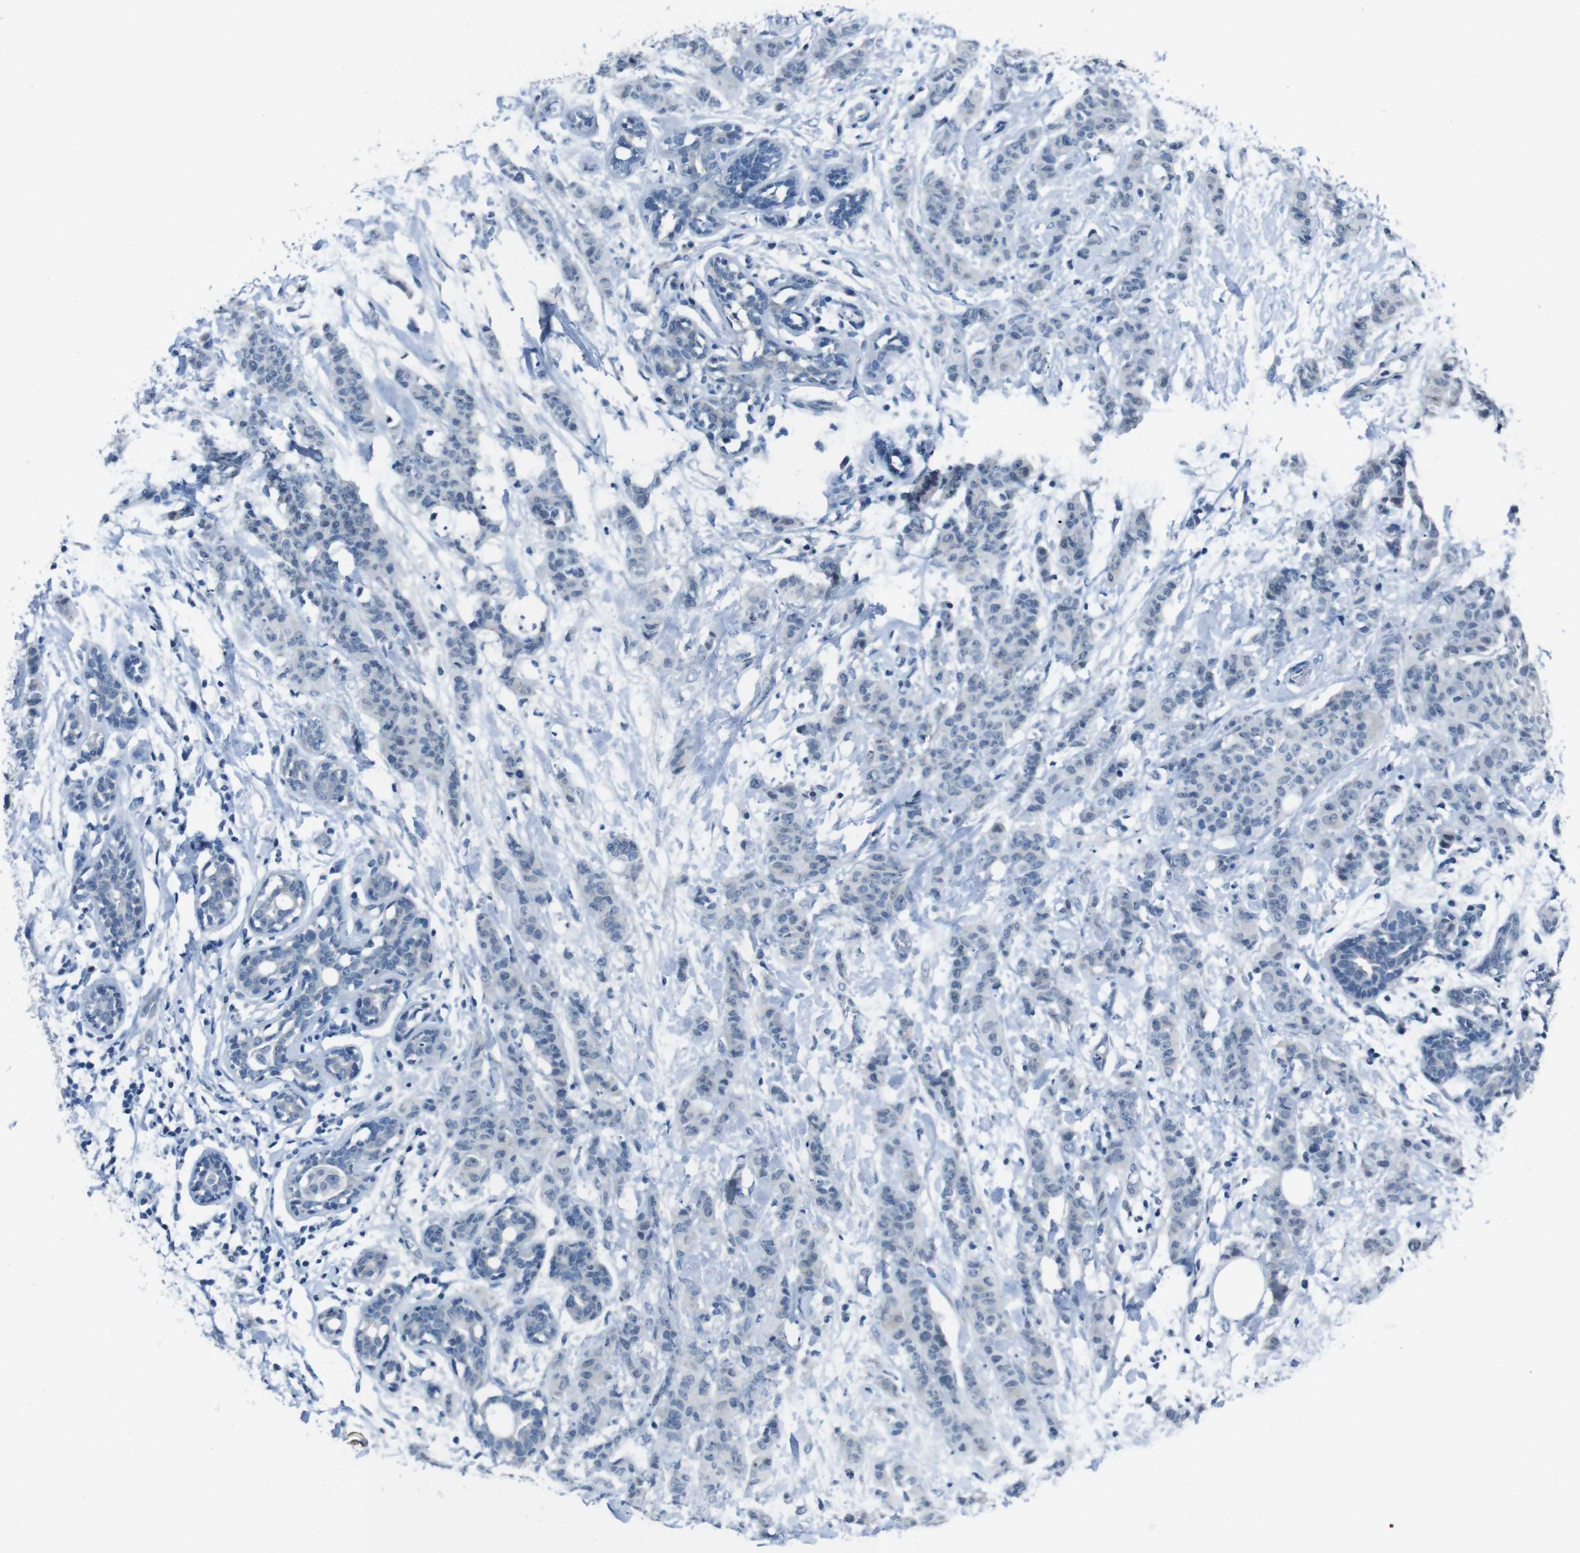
{"staining": {"intensity": "negative", "quantity": "none", "location": "none"}, "tissue": "breast cancer", "cell_type": "Tumor cells", "image_type": "cancer", "snomed": [{"axis": "morphology", "description": "Normal tissue, NOS"}, {"axis": "morphology", "description": "Duct carcinoma"}, {"axis": "topography", "description": "Breast"}], "caption": "Tumor cells are negative for protein expression in human breast cancer.", "gene": "CDHR2", "patient": {"sex": "female", "age": 40}}